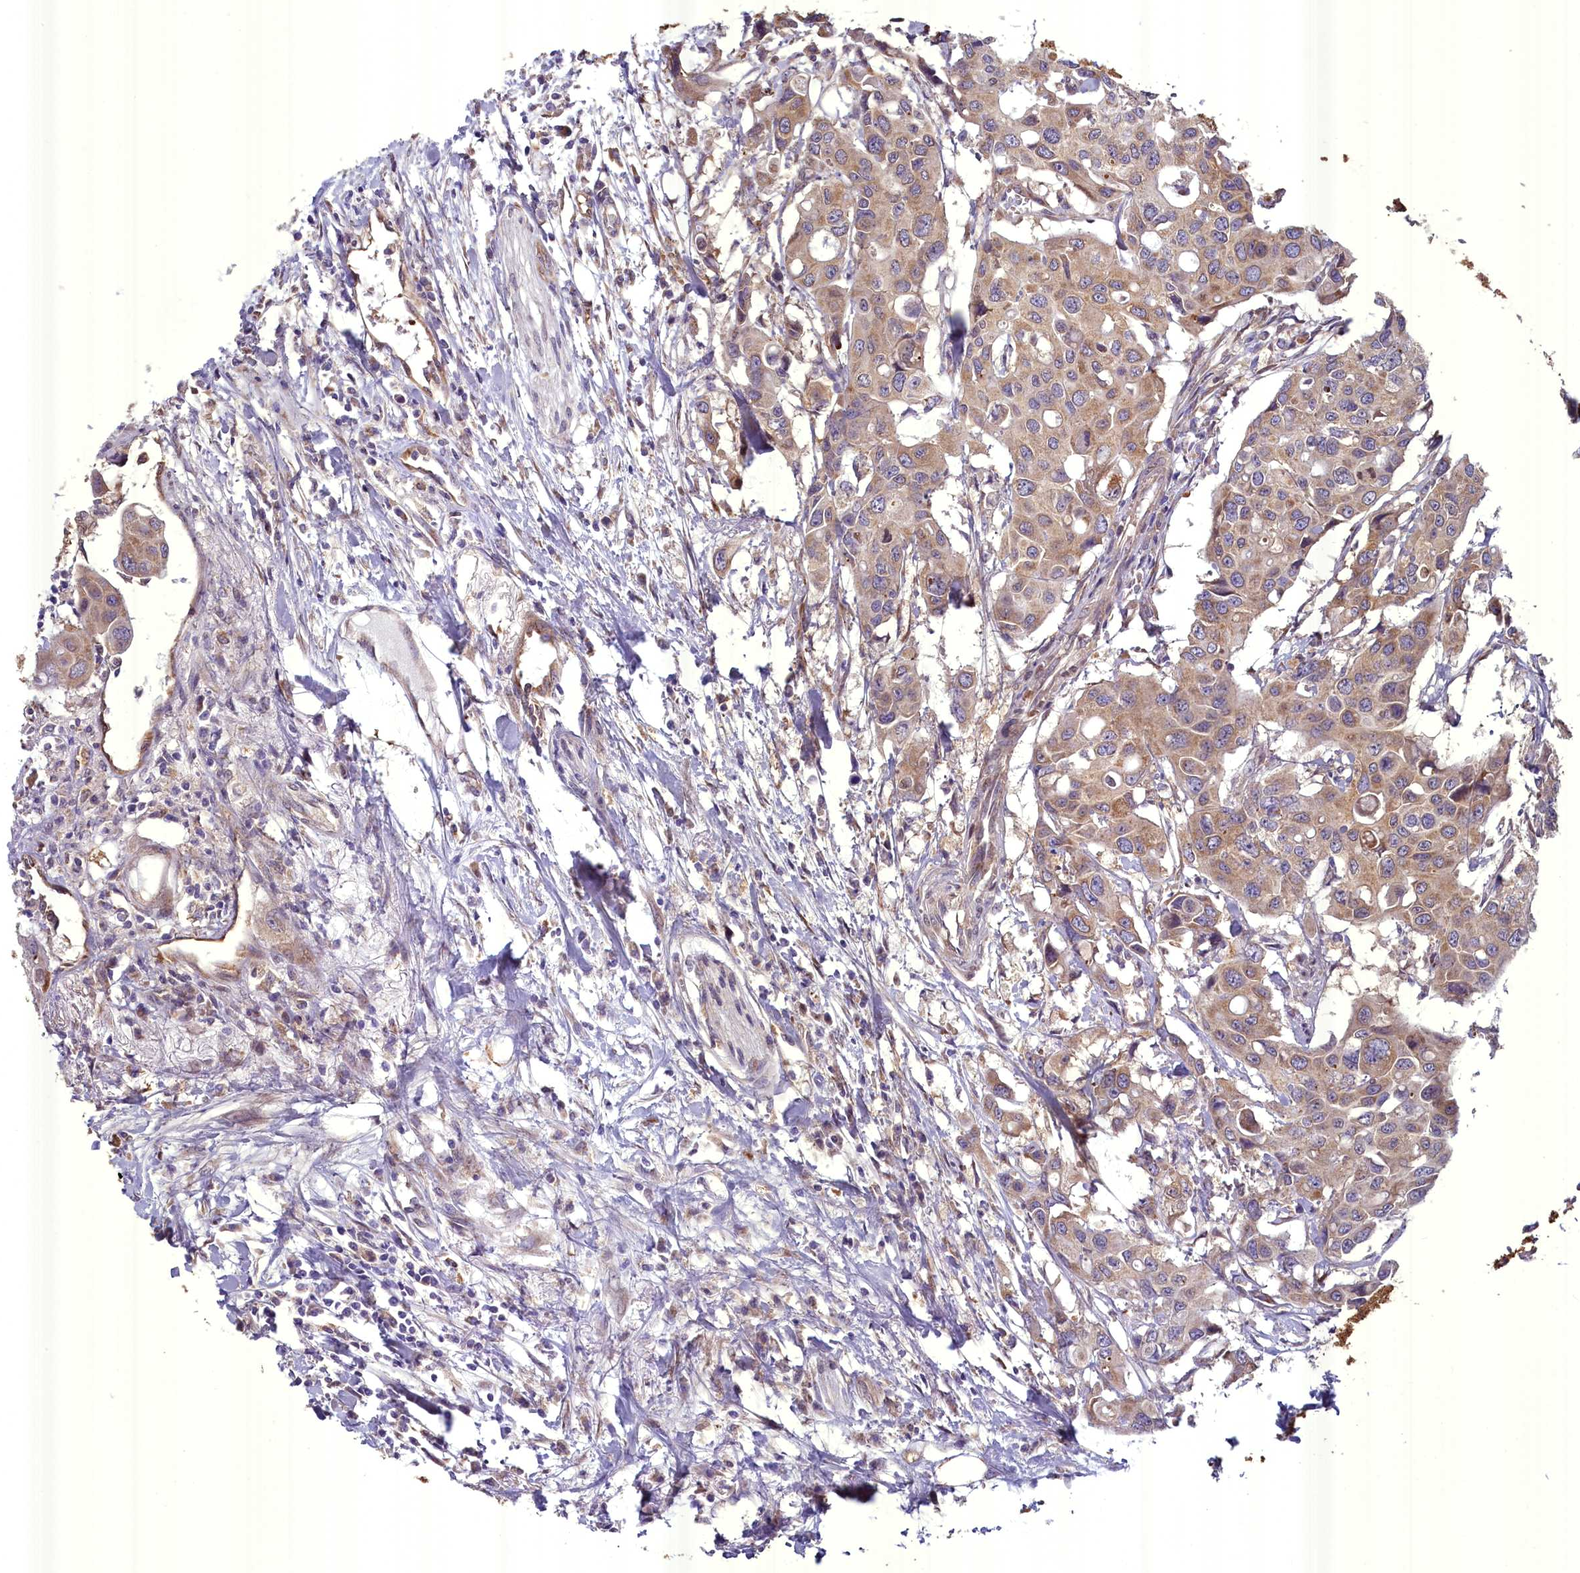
{"staining": {"intensity": "moderate", "quantity": ">75%", "location": "cytoplasmic/membranous"}, "tissue": "colorectal cancer", "cell_type": "Tumor cells", "image_type": "cancer", "snomed": [{"axis": "morphology", "description": "Adenocarcinoma, NOS"}, {"axis": "topography", "description": "Colon"}], "caption": "Immunohistochemistry (IHC) staining of adenocarcinoma (colorectal), which shows medium levels of moderate cytoplasmic/membranous positivity in approximately >75% of tumor cells indicating moderate cytoplasmic/membranous protein expression. The staining was performed using DAB (3,3'-diaminobenzidine) (brown) for protein detection and nuclei were counterstained in hematoxylin (blue).", "gene": "ACAD8", "patient": {"sex": "male", "age": 77}}